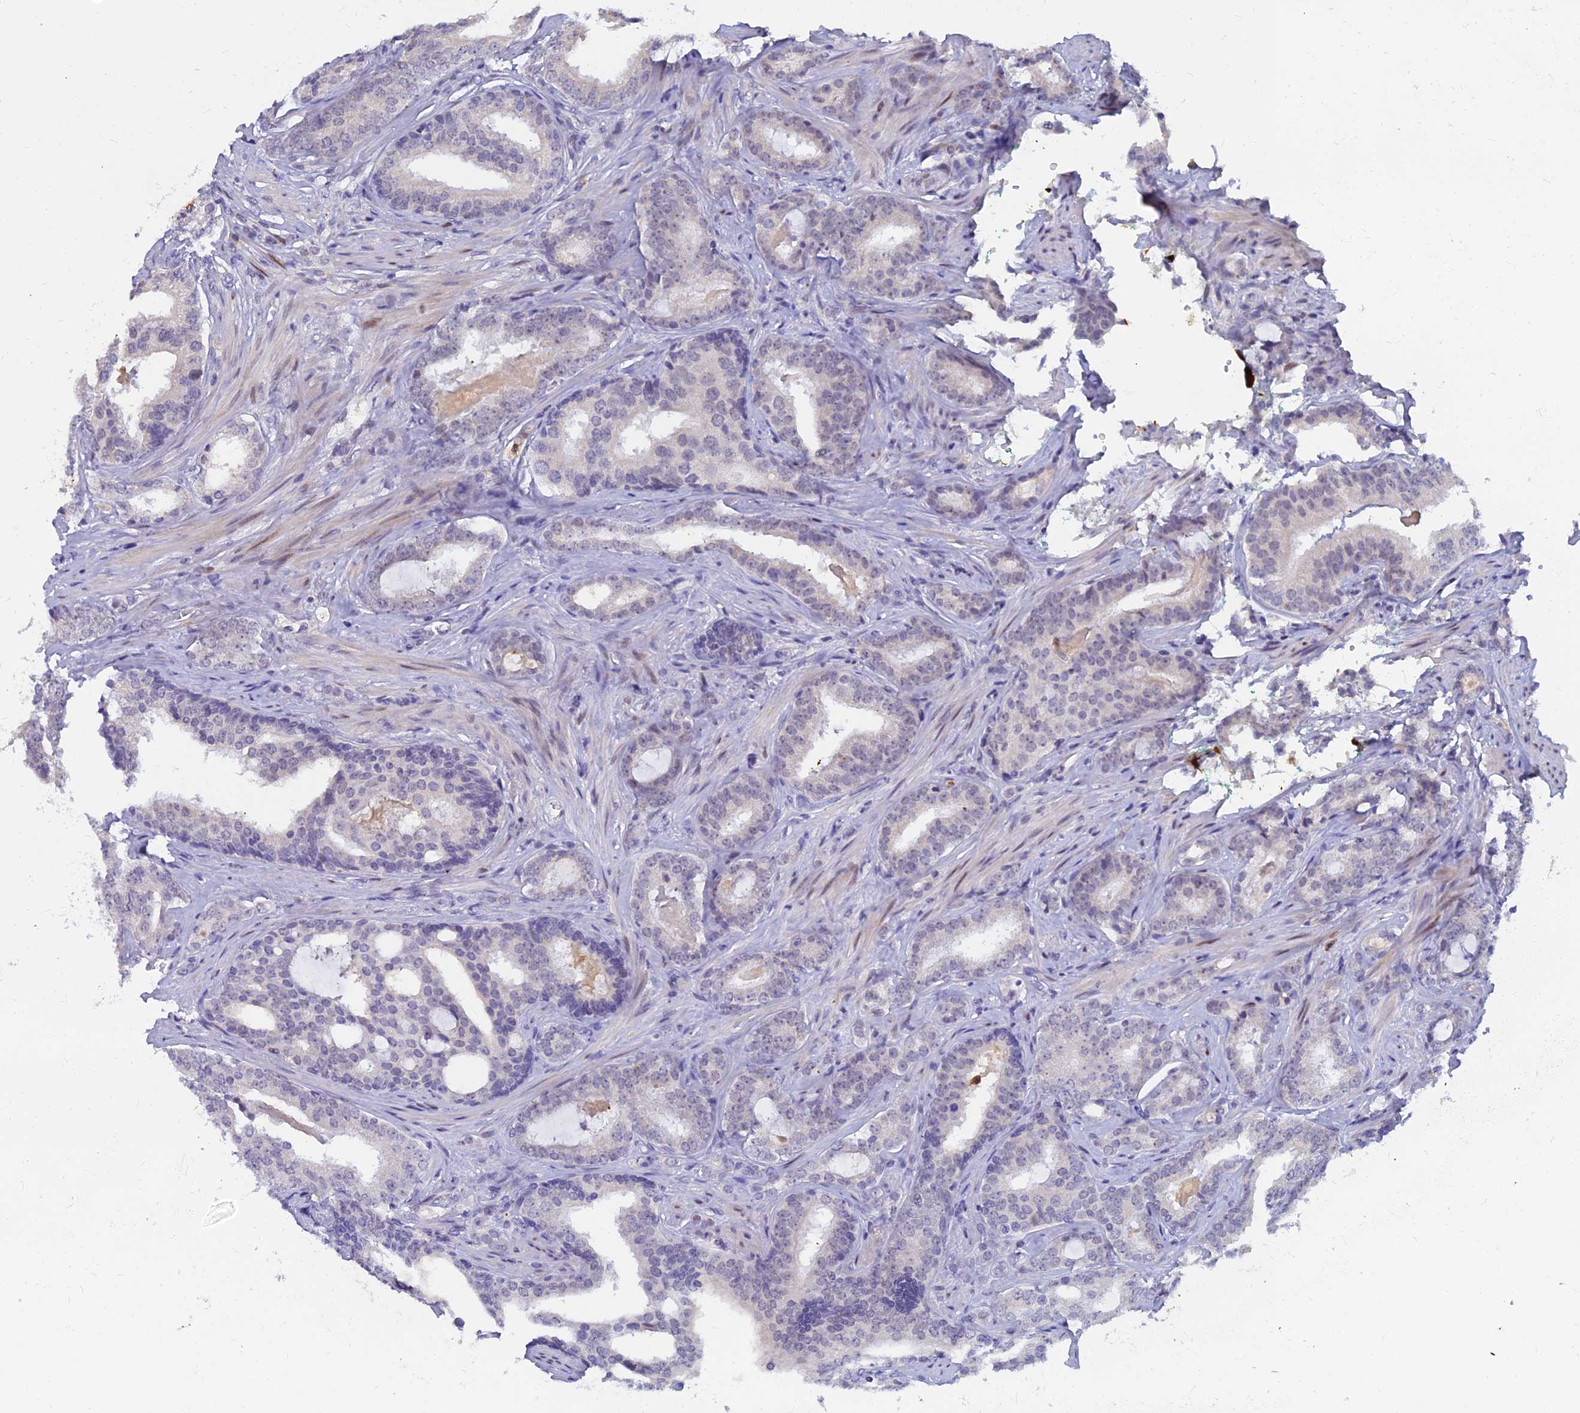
{"staining": {"intensity": "negative", "quantity": "none", "location": "none"}, "tissue": "prostate cancer", "cell_type": "Tumor cells", "image_type": "cancer", "snomed": [{"axis": "morphology", "description": "Adenocarcinoma, High grade"}, {"axis": "topography", "description": "Prostate"}], "caption": "Immunohistochemical staining of human high-grade adenocarcinoma (prostate) displays no significant staining in tumor cells. (Stains: DAB immunohistochemistry with hematoxylin counter stain, Microscopy: brightfield microscopy at high magnification).", "gene": "GOLGA6D", "patient": {"sex": "male", "age": 63}}